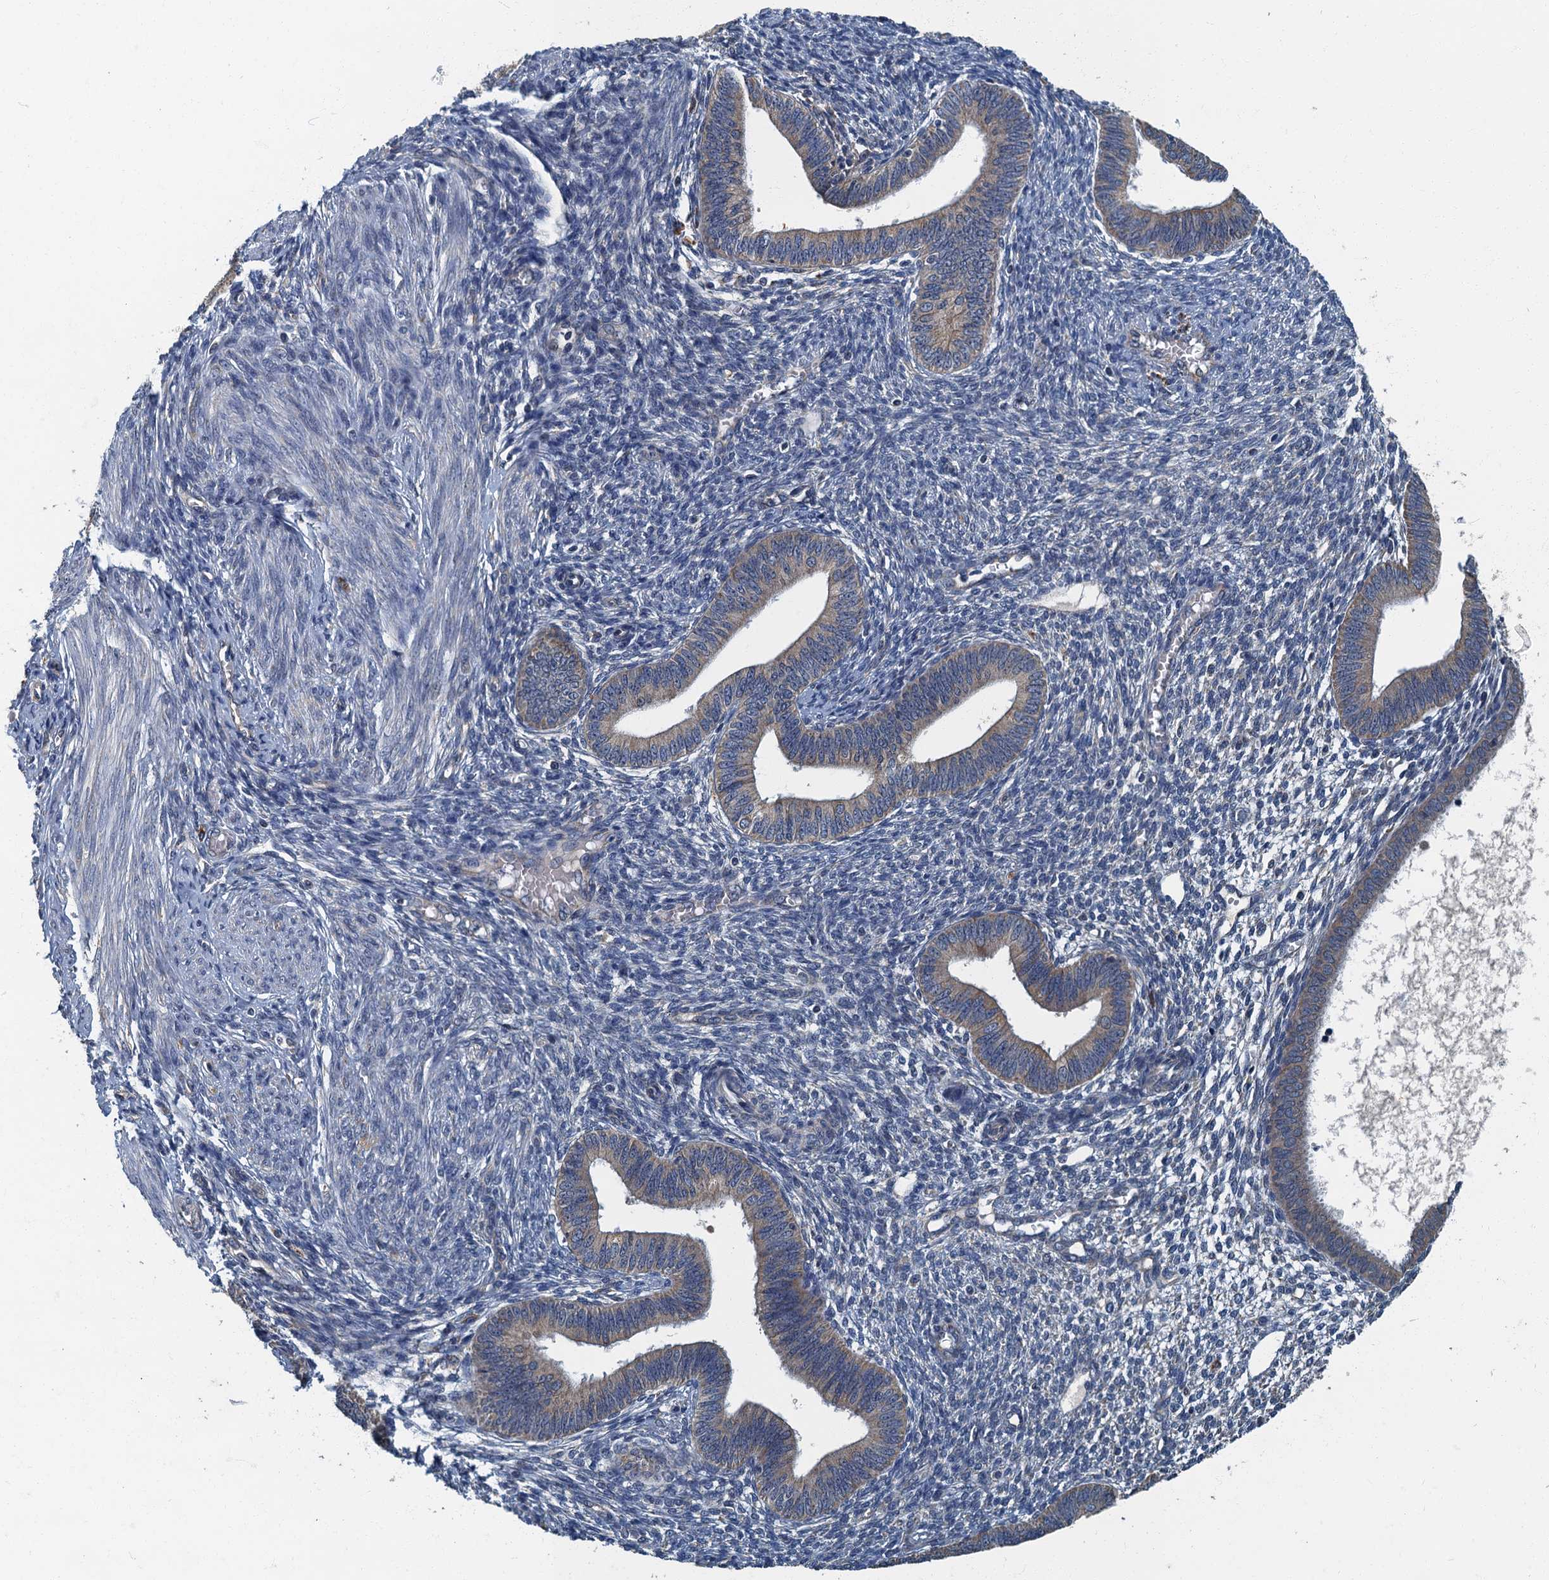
{"staining": {"intensity": "negative", "quantity": "none", "location": "none"}, "tissue": "endometrium", "cell_type": "Cells in endometrial stroma", "image_type": "normal", "snomed": [{"axis": "morphology", "description": "Normal tissue, NOS"}, {"axis": "topography", "description": "Endometrium"}], "caption": "Immunohistochemistry (IHC) photomicrograph of benign endometrium: endometrium stained with DAB (3,3'-diaminobenzidine) demonstrates no significant protein expression in cells in endometrial stroma.", "gene": "DDX49", "patient": {"sex": "female", "age": 46}}